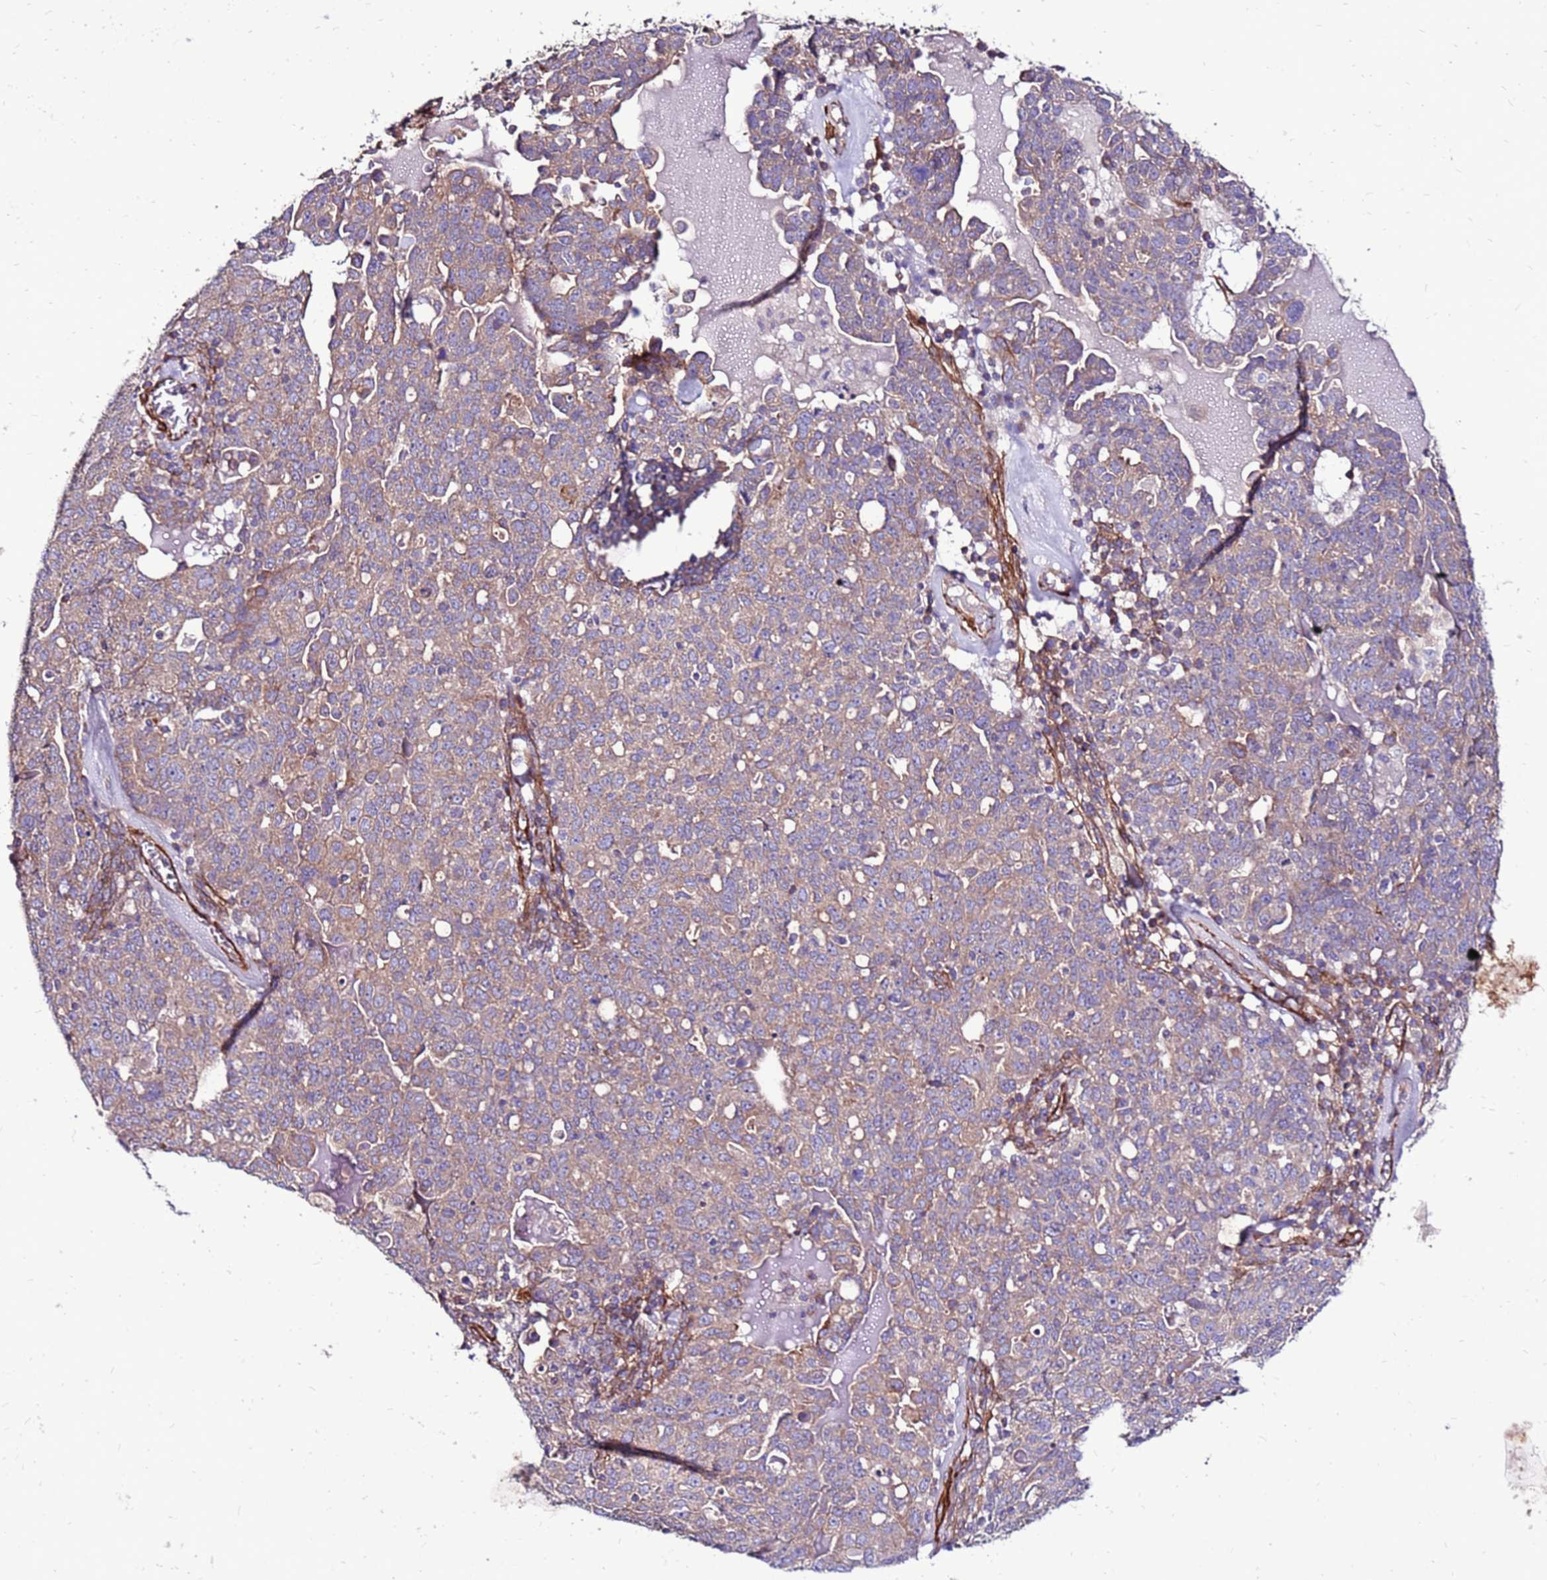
{"staining": {"intensity": "weak", "quantity": ">75%", "location": "cytoplasmic/membranous"}, "tissue": "ovarian cancer", "cell_type": "Tumor cells", "image_type": "cancer", "snomed": [{"axis": "morphology", "description": "Carcinoma, endometroid"}, {"axis": "topography", "description": "Ovary"}], "caption": "Brown immunohistochemical staining in ovarian endometroid carcinoma reveals weak cytoplasmic/membranous staining in about >75% of tumor cells.", "gene": "EI24", "patient": {"sex": "female", "age": 62}}